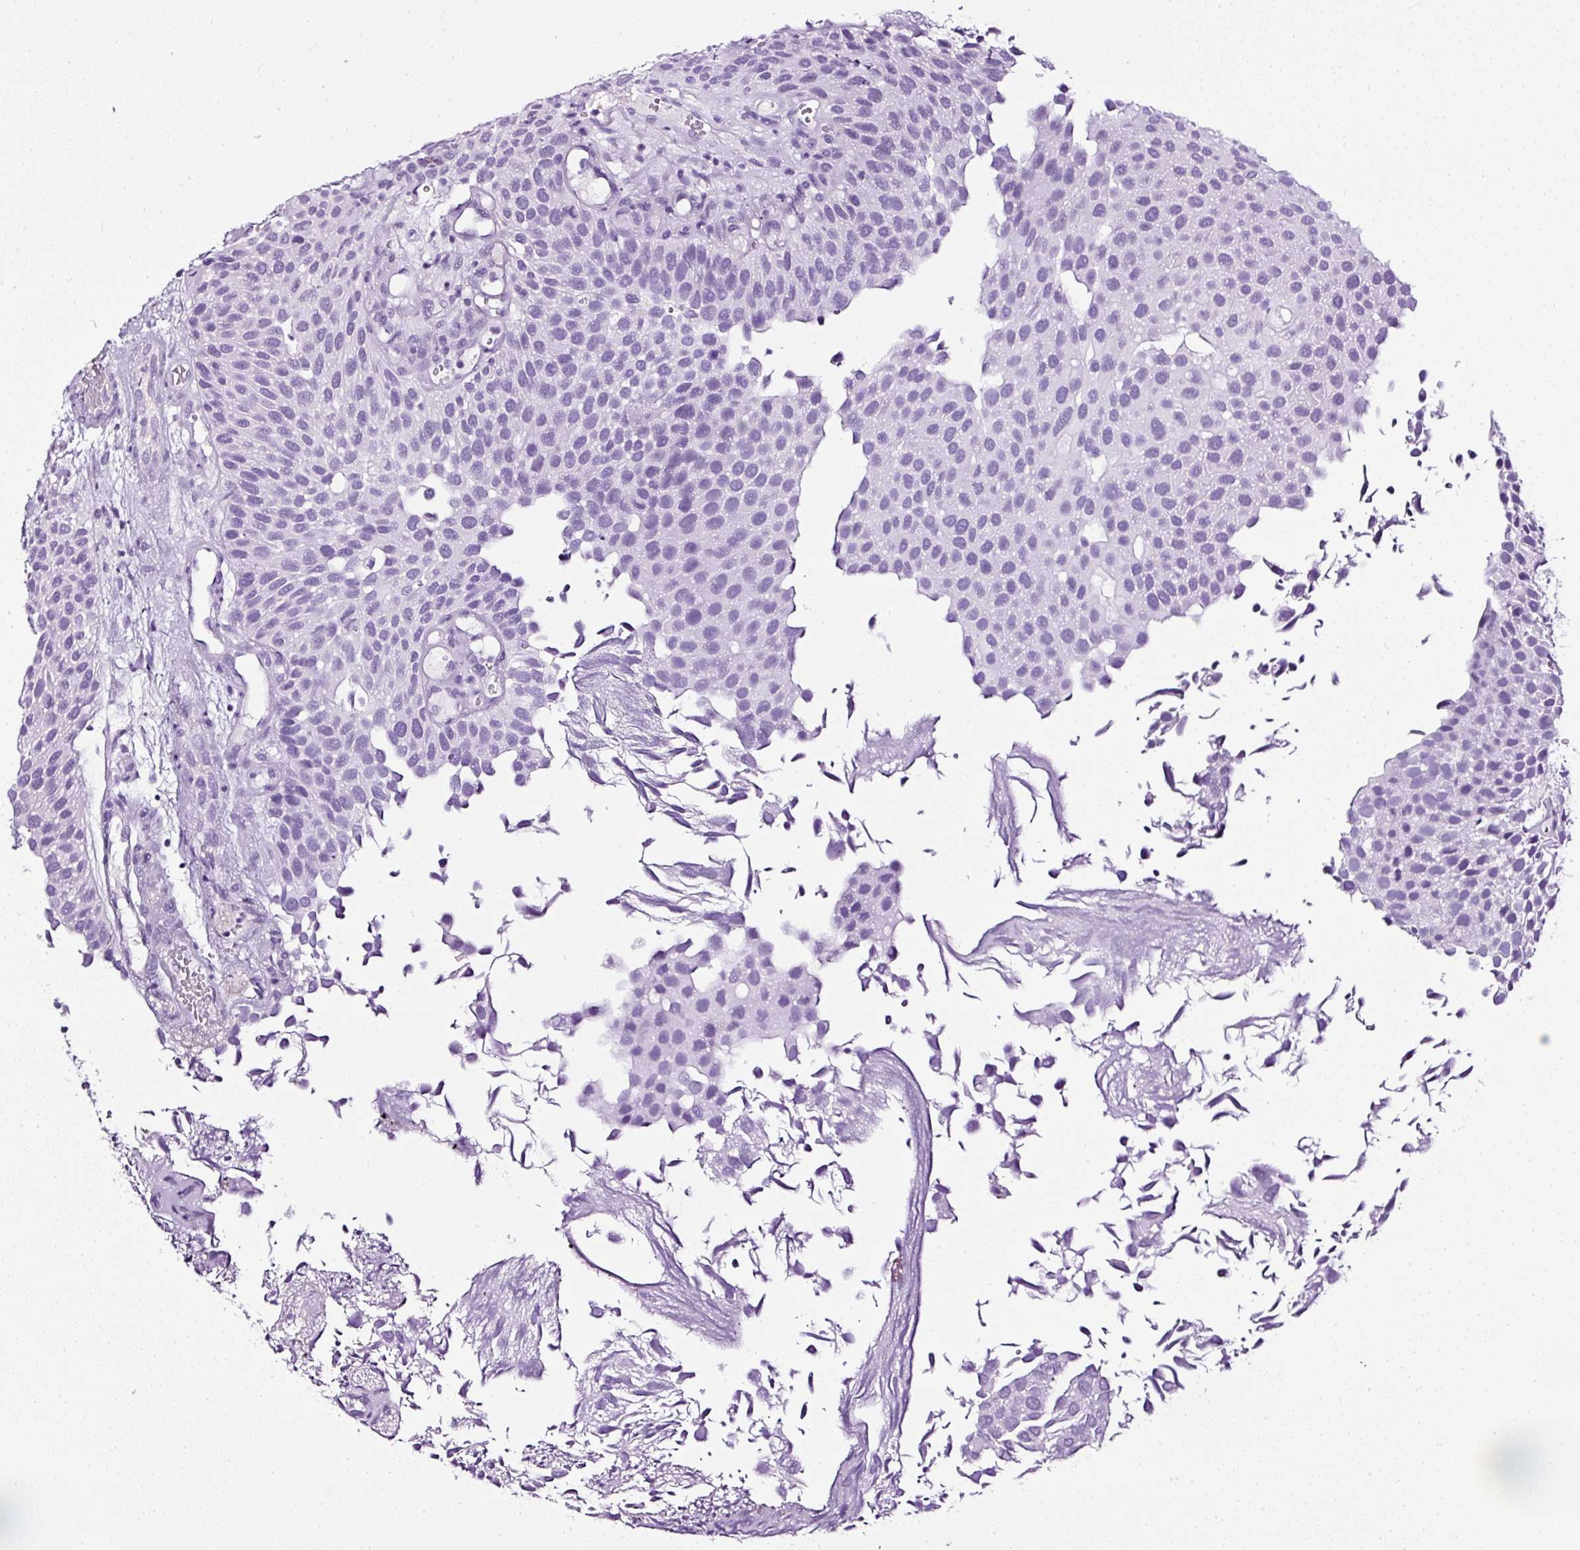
{"staining": {"intensity": "negative", "quantity": "none", "location": "none"}, "tissue": "urothelial cancer", "cell_type": "Tumor cells", "image_type": "cancer", "snomed": [{"axis": "morphology", "description": "Urothelial carcinoma, Low grade"}, {"axis": "topography", "description": "Urinary bladder"}], "caption": "Immunohistochemistry (IHC) micrograph of human urothelial carcinoma (low-grade) stained for a protein (brown), which demonstrates no expression in tumor cells. (DAB (3,3'-diaminobenzidine) immunohistochemistry visualized using brightfield microscopy, high magnification).", "gene": "ATP2A1", "patient": {"sex": "male", "age": 89}}